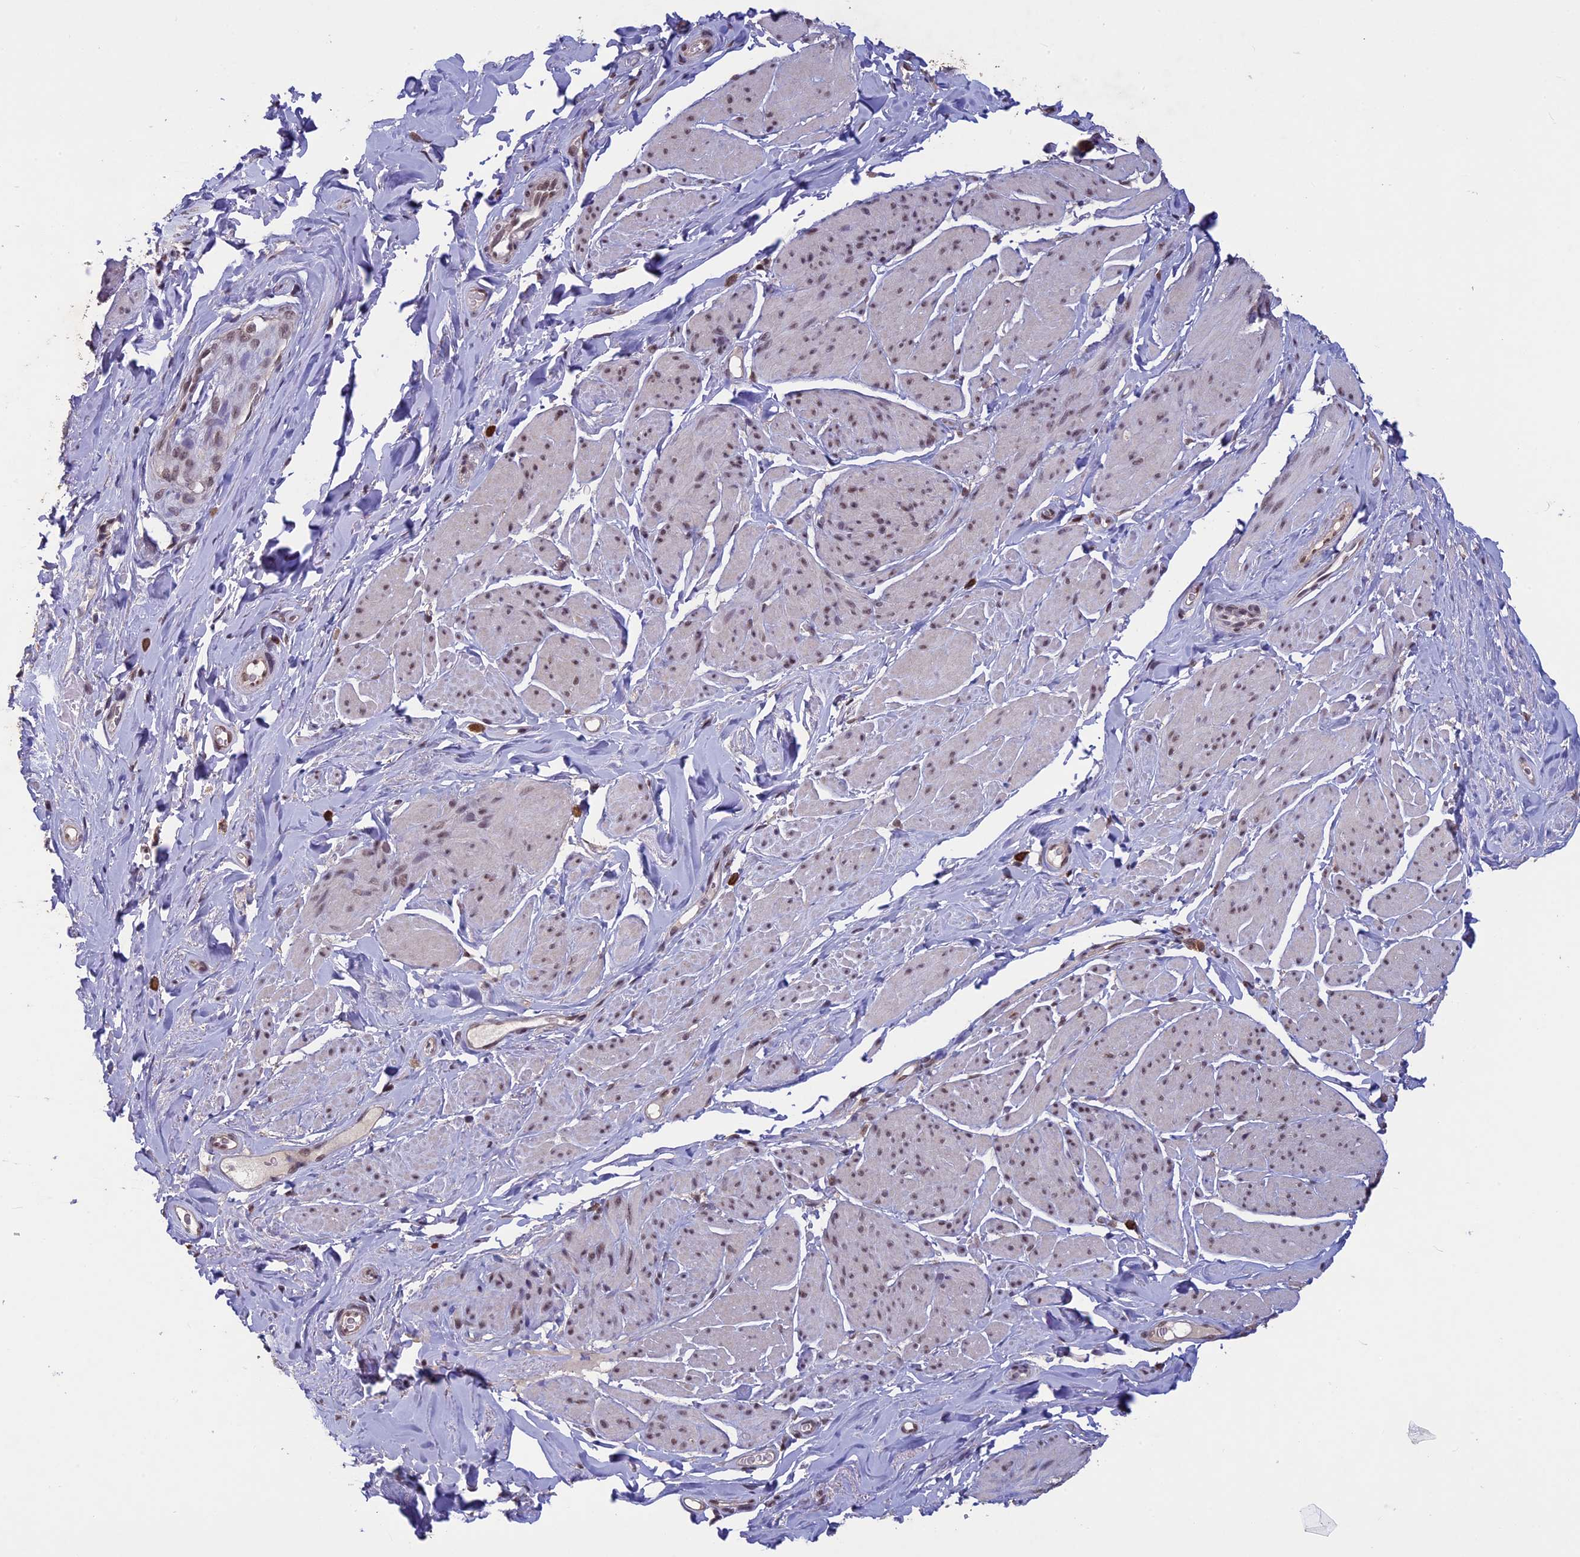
{"staining": {"intensity": "moderate", "quantity": "<25%", "location": "nuclear"}, "tissue": "smooth muscle", "cell_type": "Smooth muscle cells", "image_type": "normal", "snomed": [{"axis": "morphology", "description": "Normal tissue, NOS"}, {"axis": "topography", "description": "Smooth muscle"}, {"axis": "topography", "description": "Peripheral nerve tissue"}], "caption": "IHC of normal human smooth muscle displays low levels of moderate nuclear staining in approximately <25% of smooth muscle cells. The protein is shown in brown color, while the nuclei are stained blue.", "gene": "RNF40", "patient": {"sex": "male", "age": 69}}